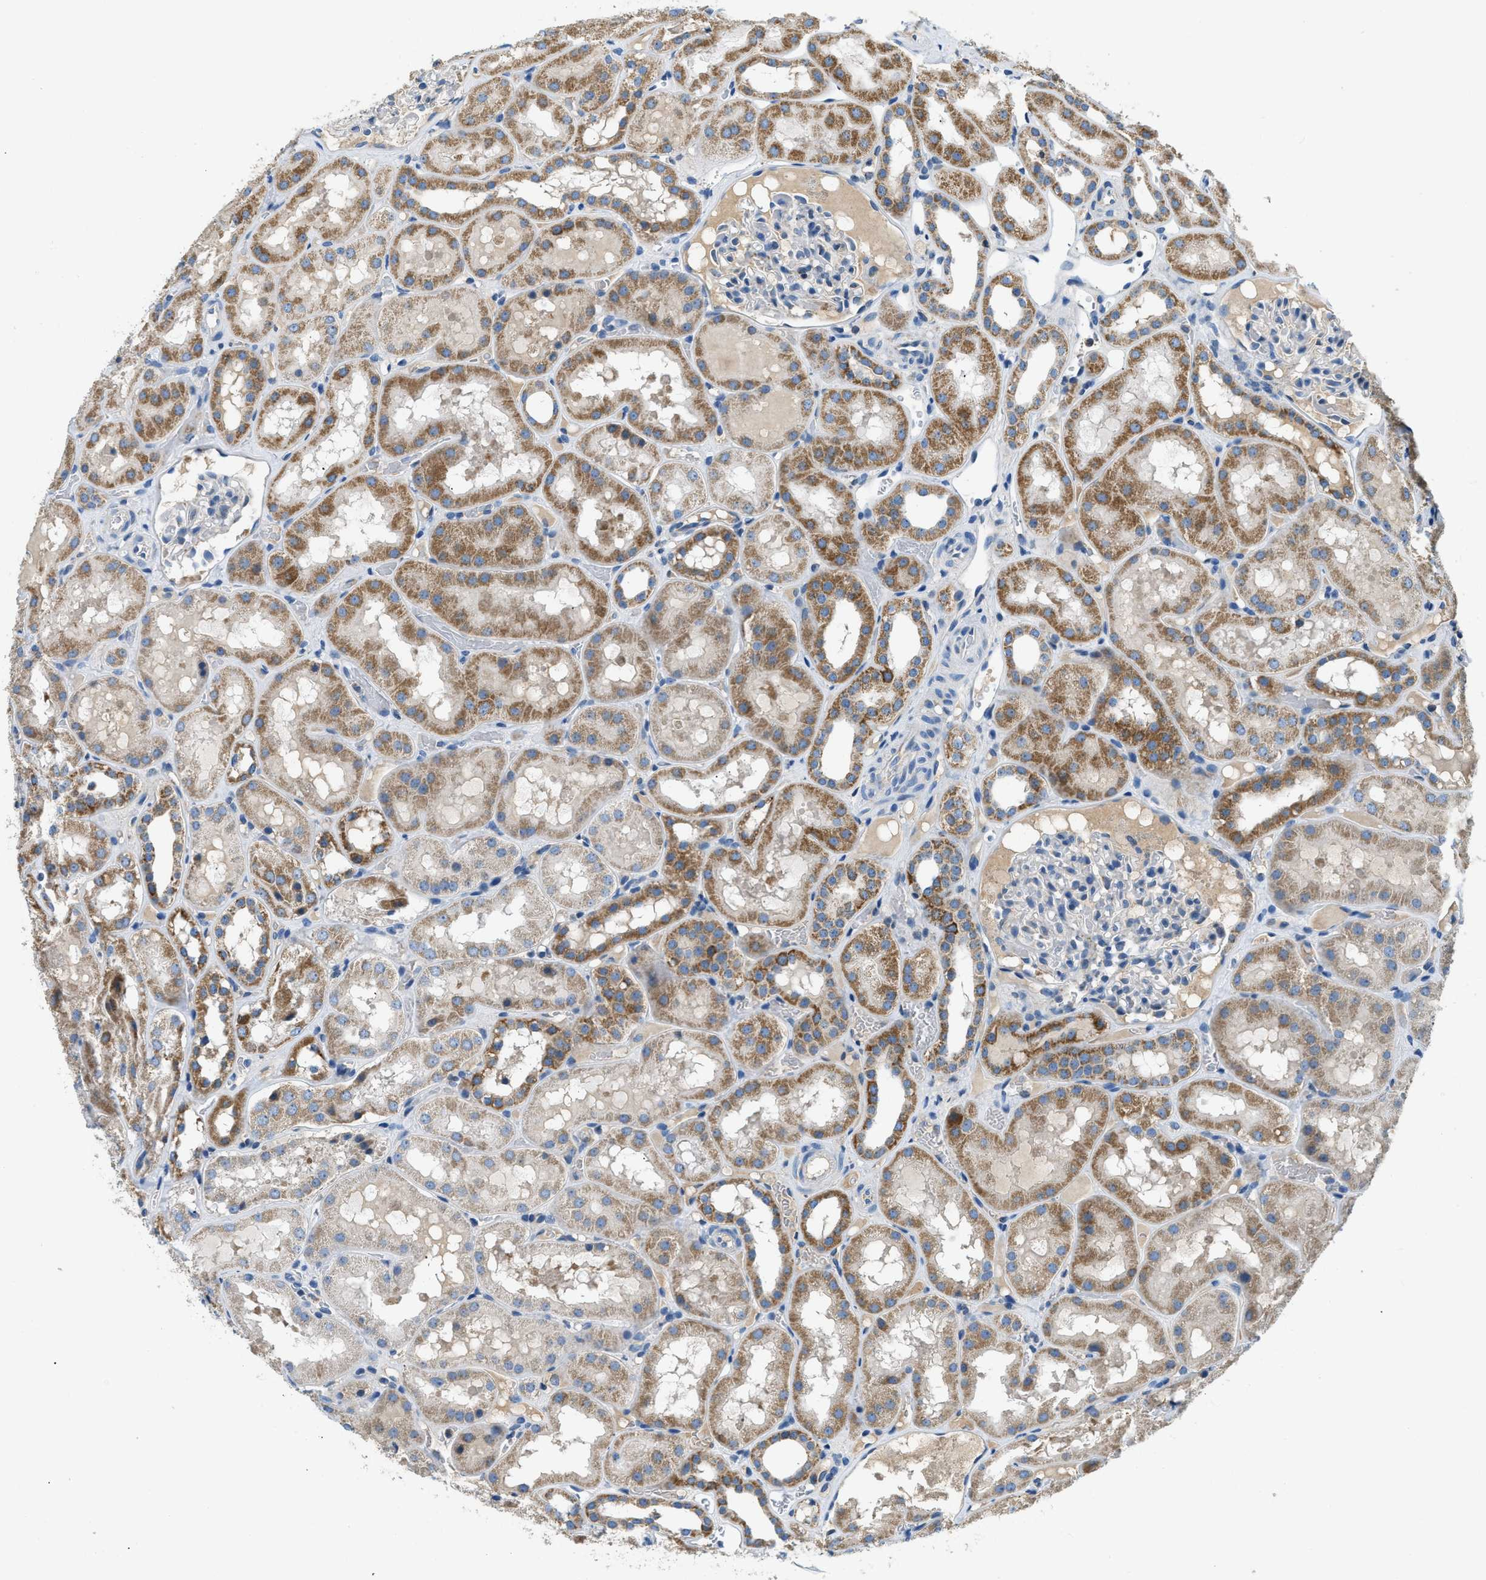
{"staining": {"intensity": "negative", "quantity": "none", "location": "none"}, "tissue": "kidney", "cell_type": "Cells in glomeruli", "image_type": "normal", "snomed": [{"axis": "morphology", "description": "Normal tissue, NOS"}, {"axis": "topography", "description": "Kidney"}, {"axis": "topography", "description": "Urinary bladder"}], "caption": "Cells in glomeruli show no significant expression in normal kidney.", "gene": "ACADVL", "patient": {"sex": "male", "age": 16}}